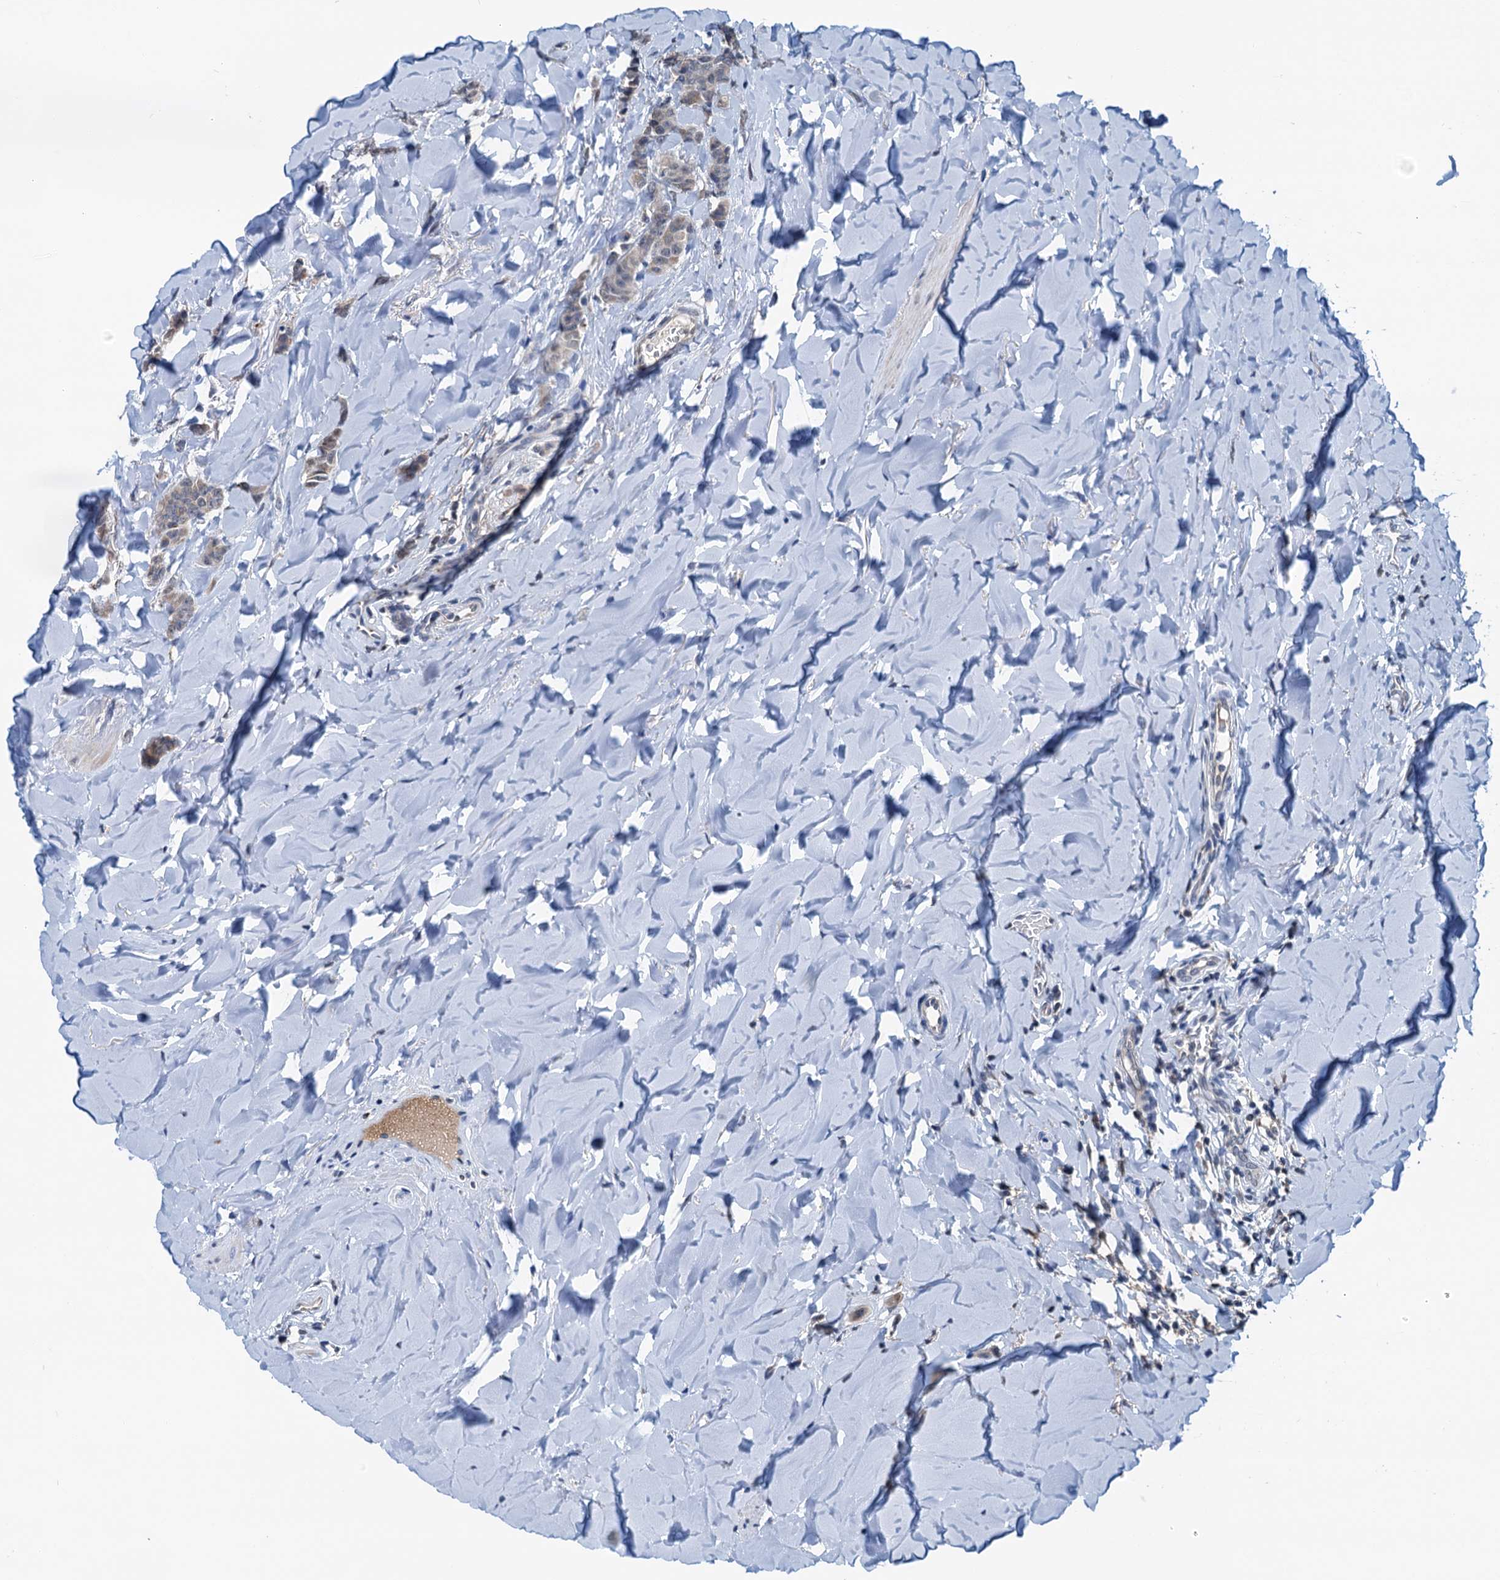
{"staining": {"intensity": "weak", "quantity": "<25%", "location": "cytoplasmic/membranous"}, "tissue": "breast cancer", "cell_type": "Tumor cells", "image_type": "cancer", "snomed": [{"axis": "morphology", "description": "Duct carcinoma"}, {"axis": "topography", "description": "Breast"}], "caption": "High magnification brightfield microscopy of infiltrating ductal carcinoma (breast) stained with DAB (brown) and counterstained with hematoxylin (blue): tumor cells show no significant staining. (Immunohistochemistry (ihc), brightfield microscopy, high magnification).", "gene": "SHLD1", "patient": {"sex": "female", "age": 40}}